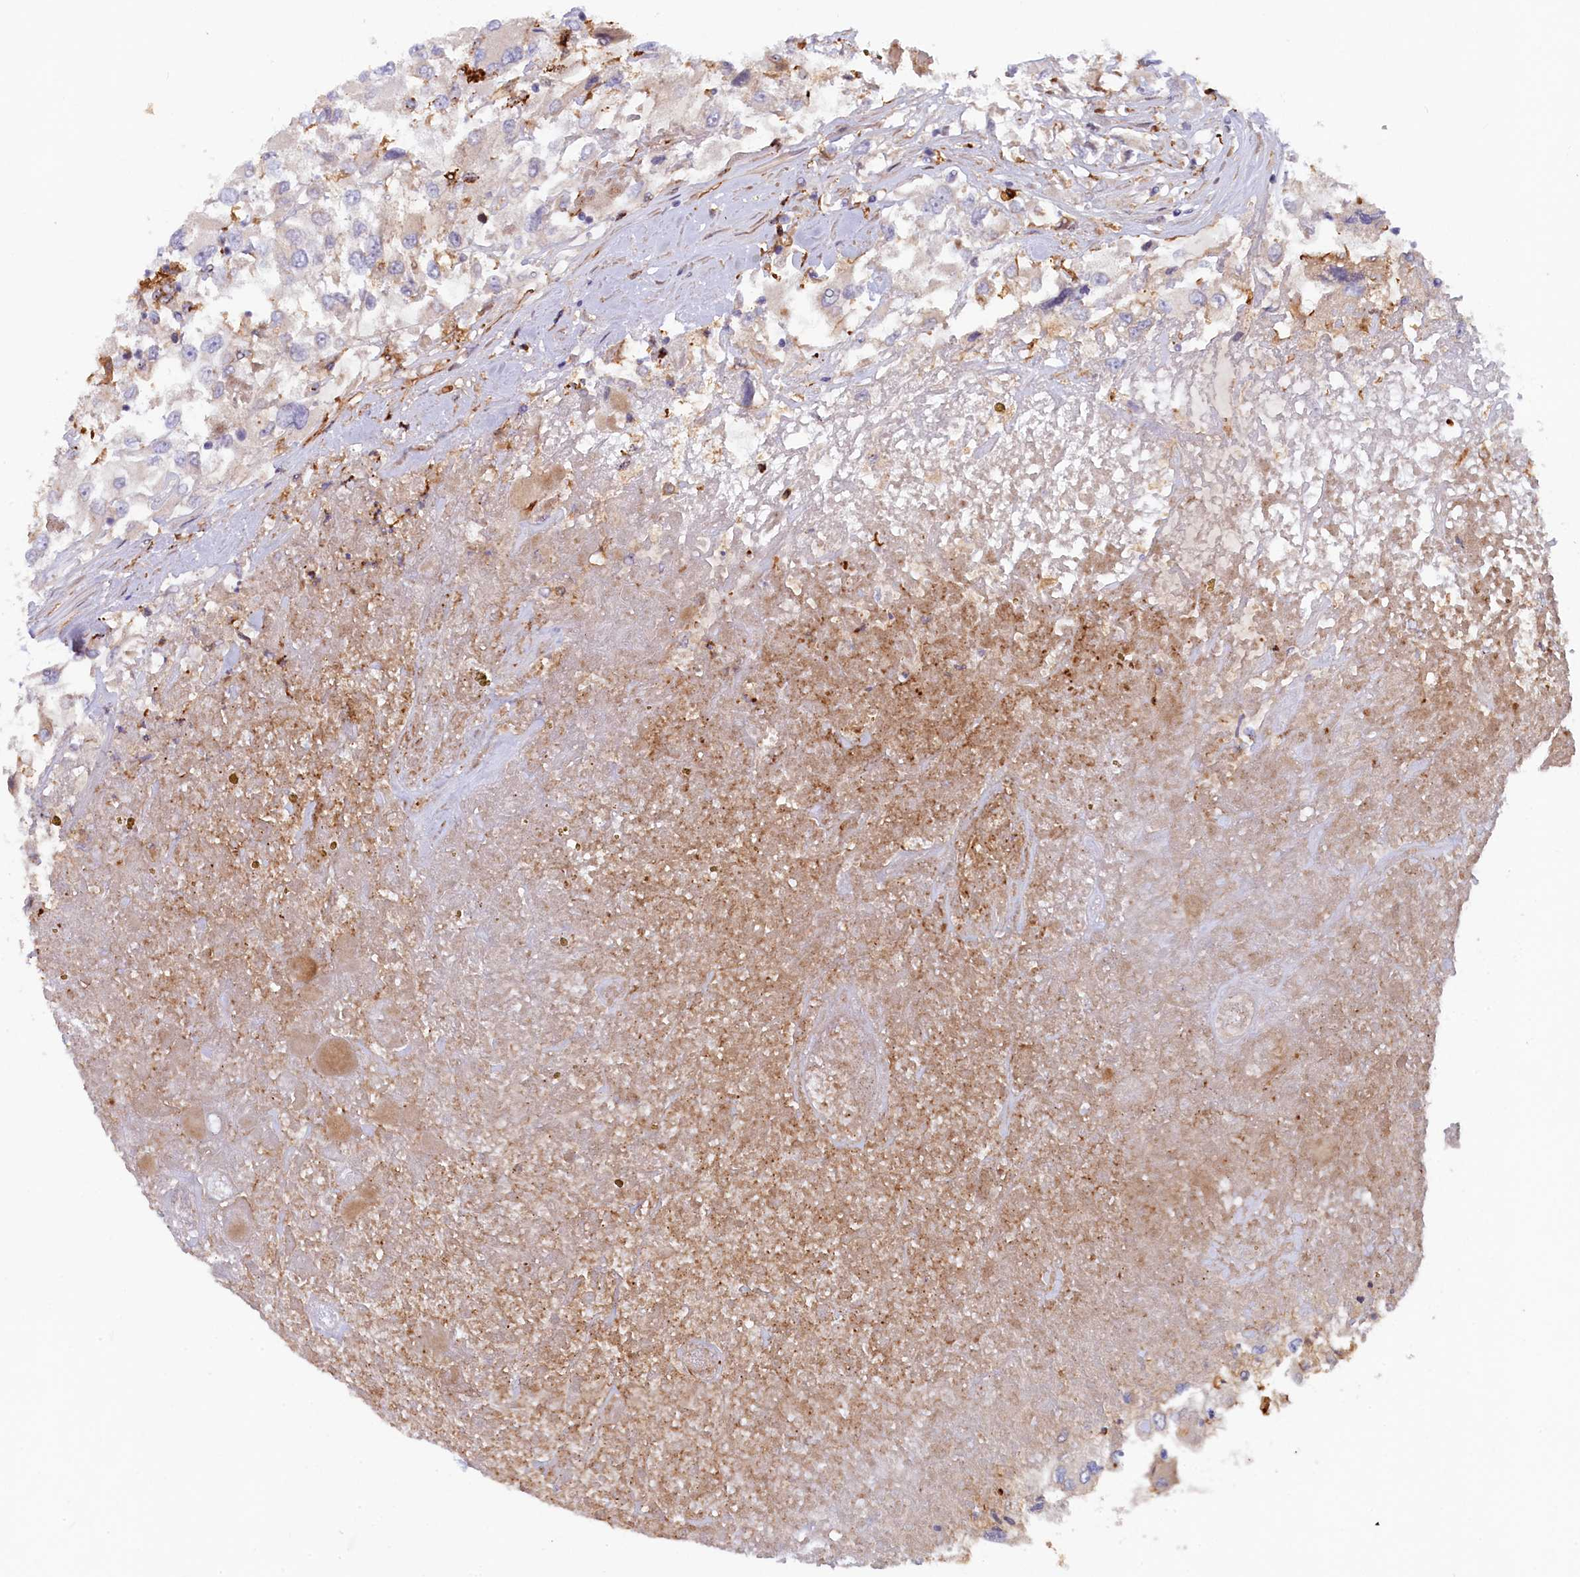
{"staining": {"intensity": "negative", "quantity": "none", "location": "none"}, "tissue": "renal cancer", "cell_type": "Tumor cells", "image_type": "cancer", "snomed": [{"axis": "morphology", "description": "Adenocarcinoma, NOS"}, {"axis": "topography", "description": "Kidney"}], "caption": "The immunohistochemistry histopathology image has no significant positivity in tumor cells of renal adenocarcinoma tissue. Brightfield microscopy of immunohistochemistry stained with DAB (brown) and hematoxylin (blue), captured at high magnification.", "gene": "FERMT1", "patient": {"sex": "female", "age": 52}}